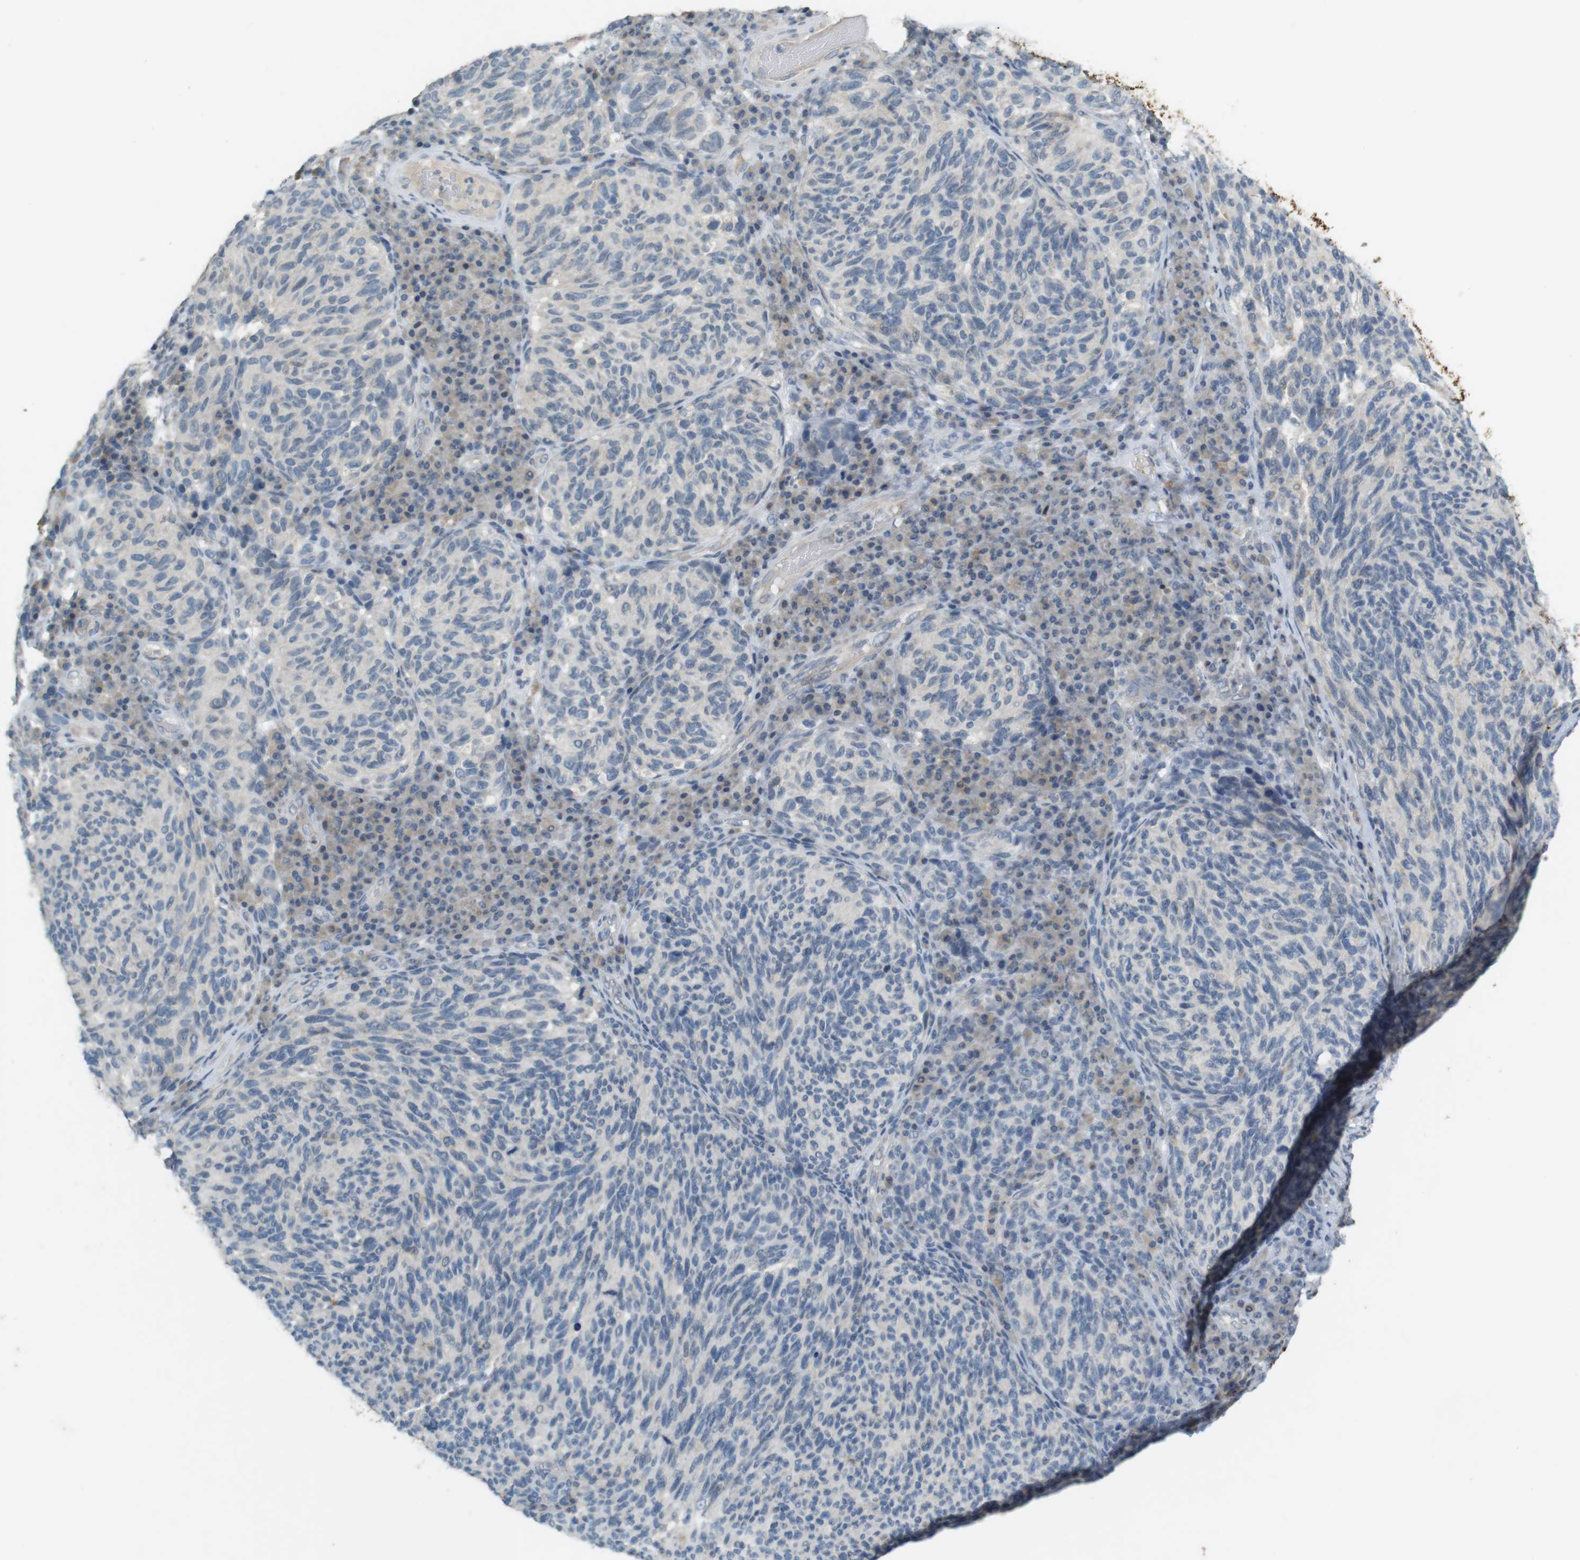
{"staining": {"intensity": "weak", "quantity": "<25%", "location": "cytoplasmic/membranous"}, "tissue": "melanoma", "cell_type": "Tumor cells", "image_type": "cancer", "snomed": [{"axis": "morphology", "description": "Malignant melanoma, NOS"}, {"axis": "topography", "description": "Skin"}], "caption": "The micrograph exhibits no significant staining in tumor cells of melanoma. Nuclei are stained in blue.", "gene": "MUC5B", "patient": {"sex": "female", "age": 73}}